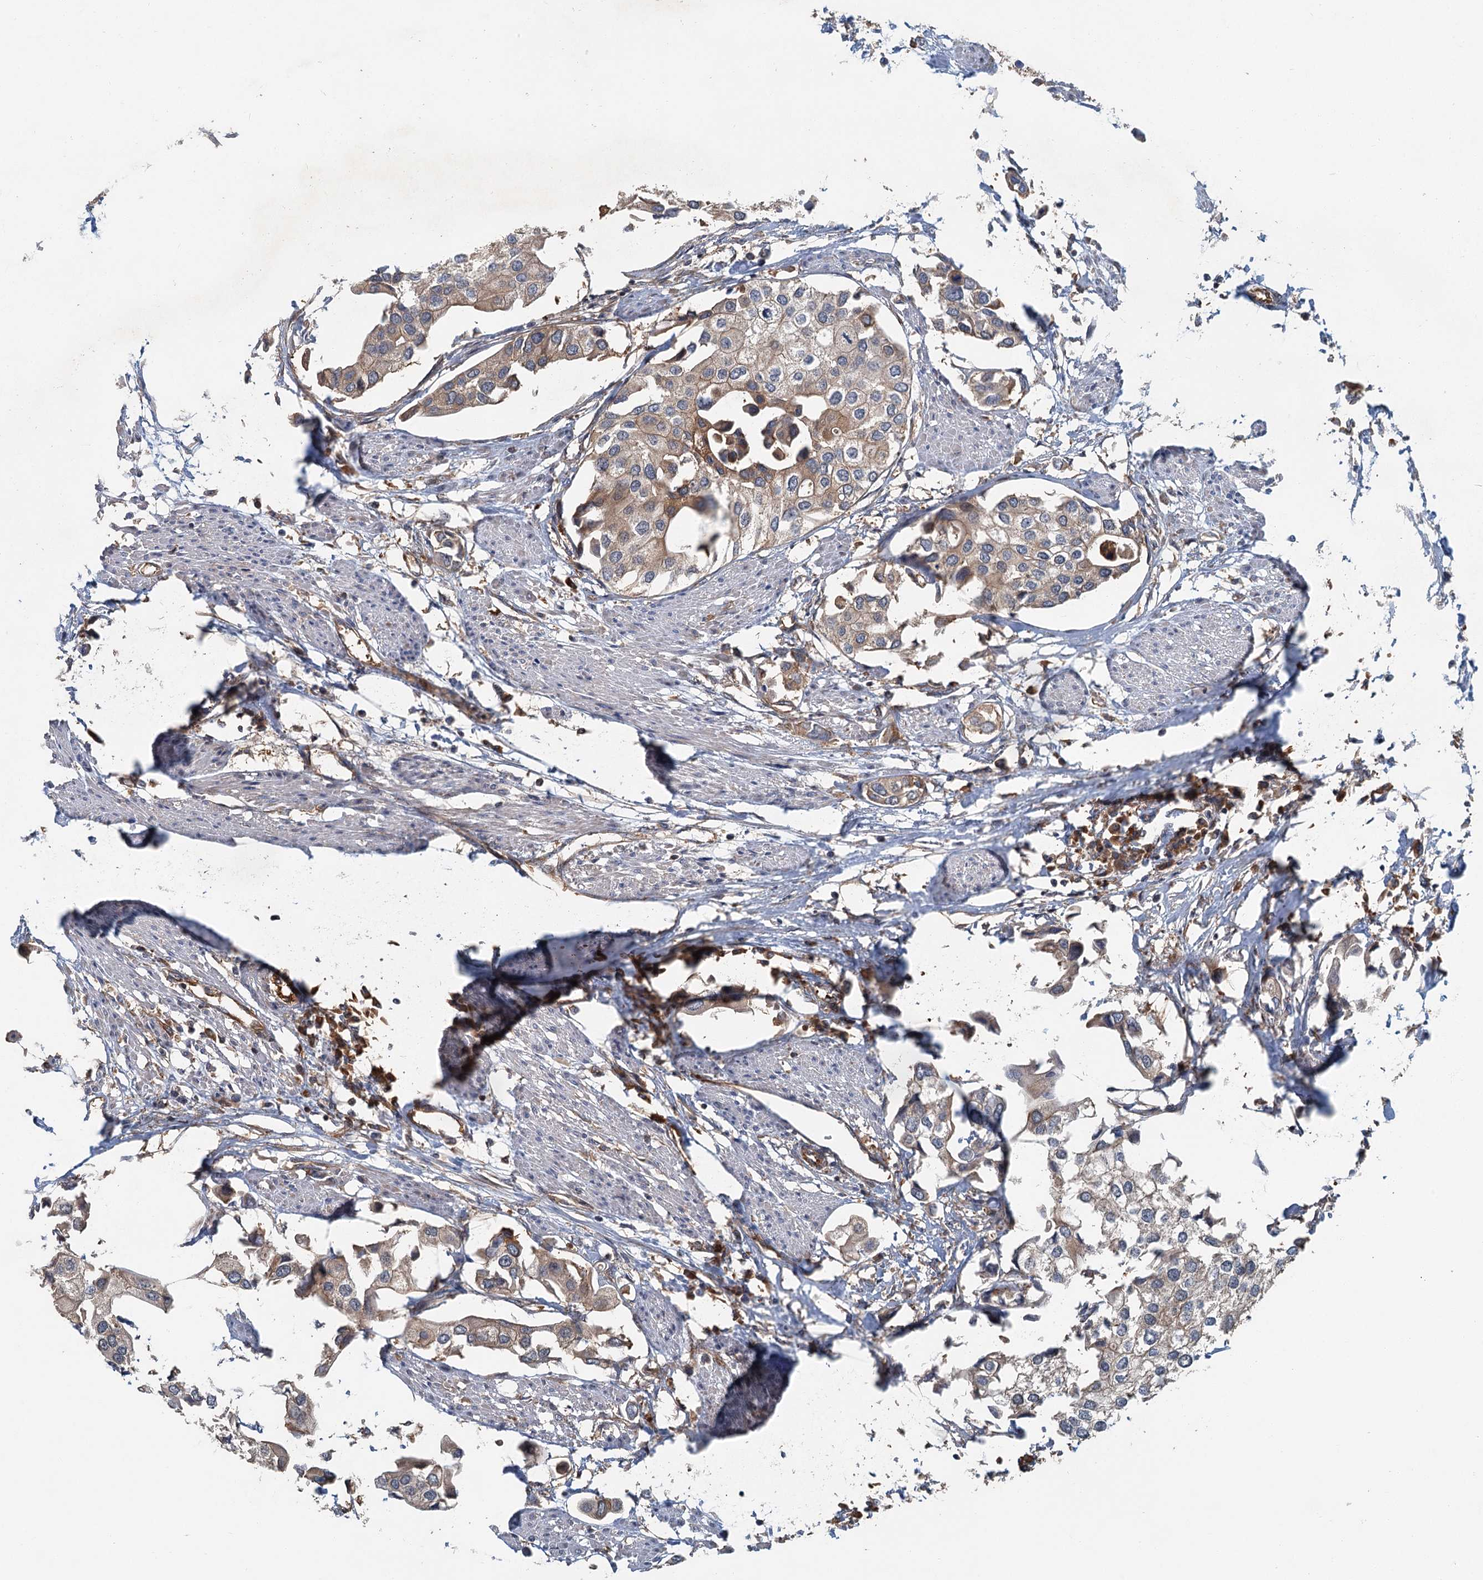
{"staining": {"intensity": "weak", "quantity": ">75%", "location": "cytoplasmic/membranous"}, "tissue": "urothelial cancer", "cell_type": "Tumor cells", "image_type": "cancer", "snomed": [{"axis": "morphology", "description": "Urothelial carcinoma, High grade"}, {"axis": "topography", "description": "Urinary bladder"}], "caption": "Weak cytoplasmic/membranous protein positivity is present in approximately >75% of tumor cells in urothelial carcinoma (high-grade).", "gene": "ZNF527", "patient": {"sex": "male", "age": 64}}